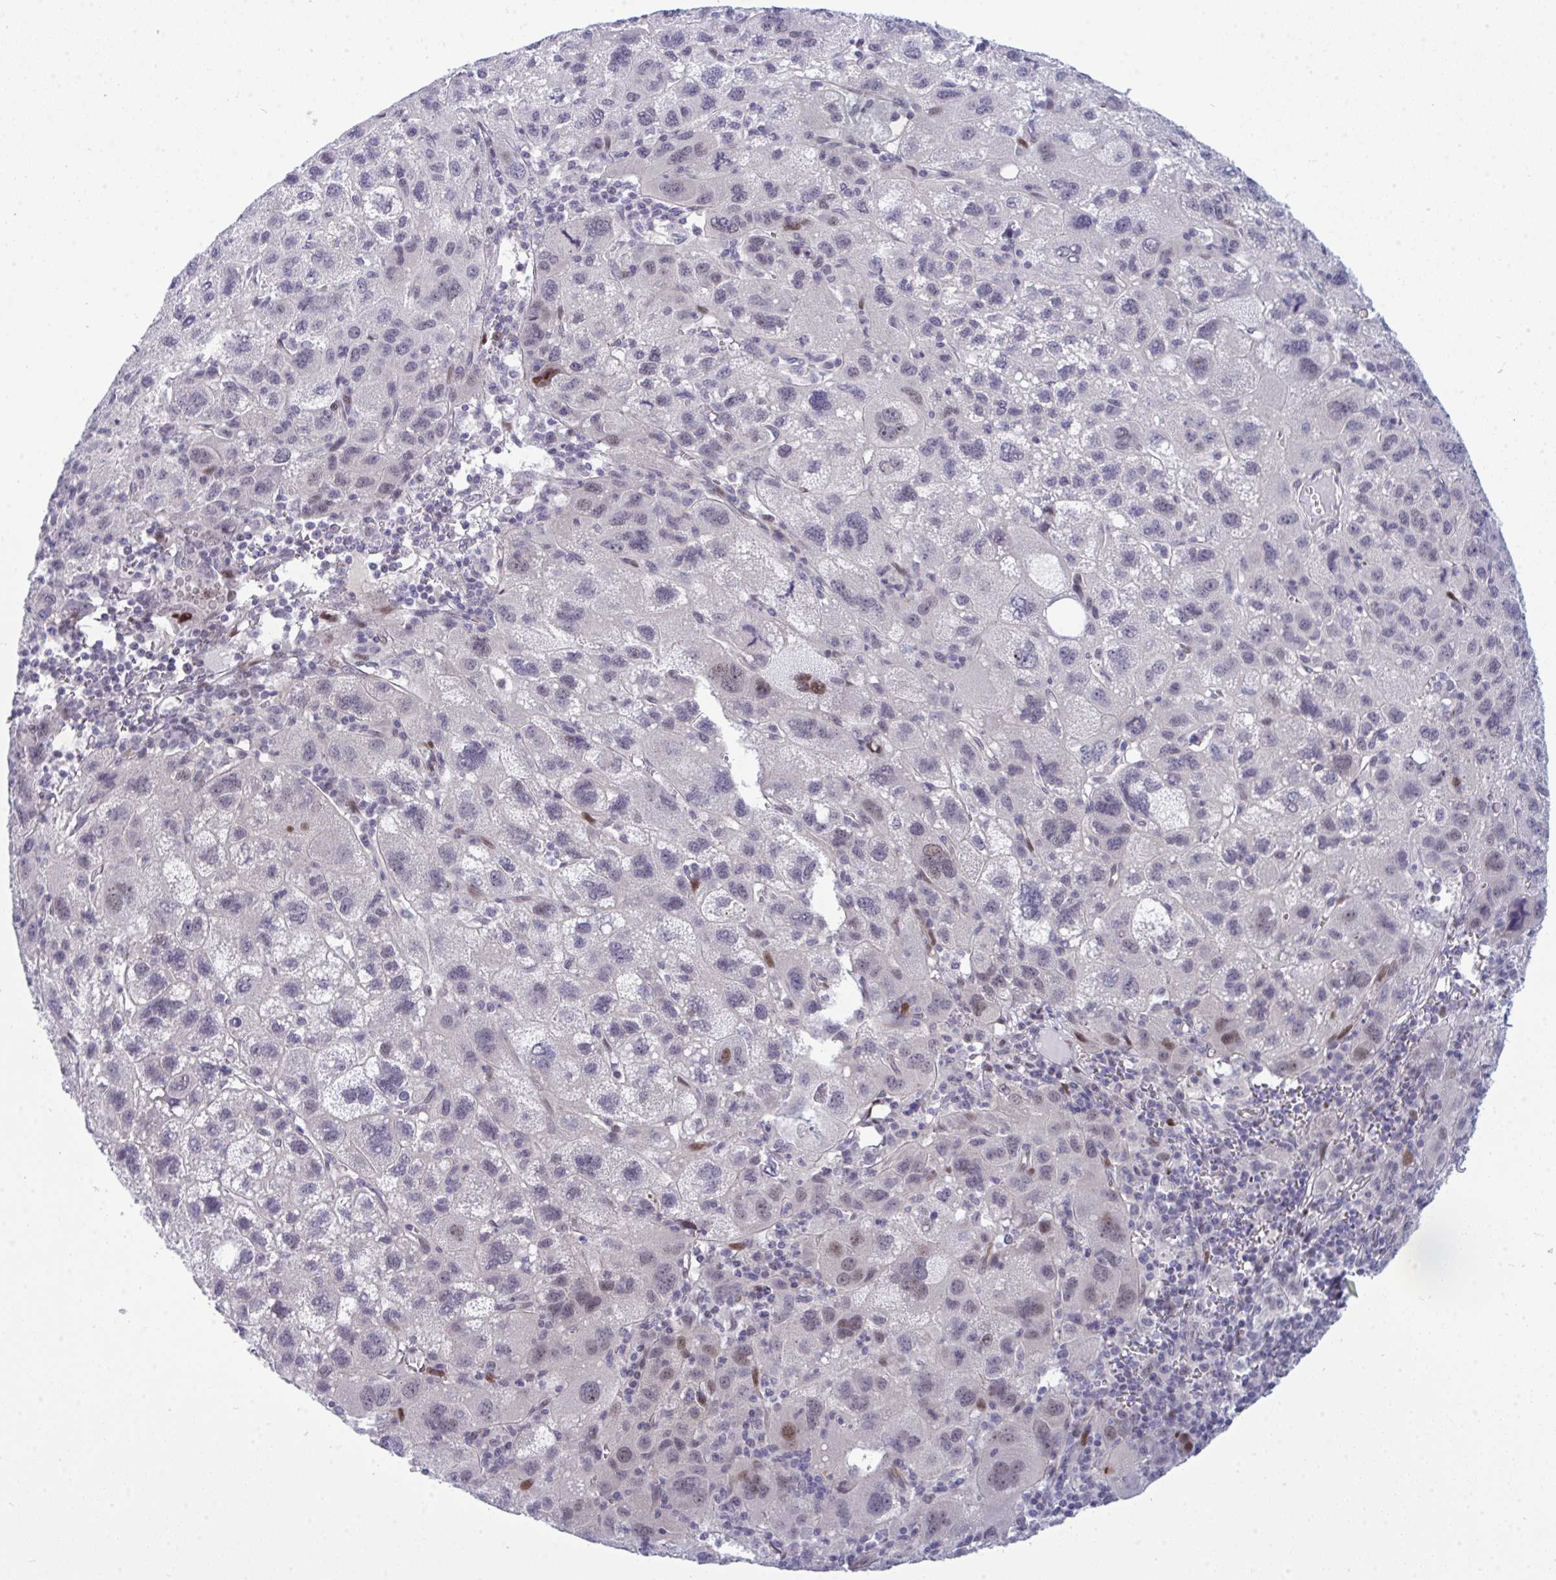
{"staining": {"intensity": "moderate", "quantity": "<25%", "location": "nuclear"}, "tissue": "liver cancer", "cell_type": "Tumor cells", "image_type": "cancer", "snomed": [{"axis": "morphology", "description": "Carcinoma, Hepatocellular, NOS"}, {"axis": "topography", "description": "Liver"}], "caption": "Immunohistochemical staining of liver cancer (hepatocellular carcinoma) shows low levels of moderate nuclear protein expression in about <25% of tumor cells.", "gene": "TAB1", "patient": {"sex": "female", "age": 77}}